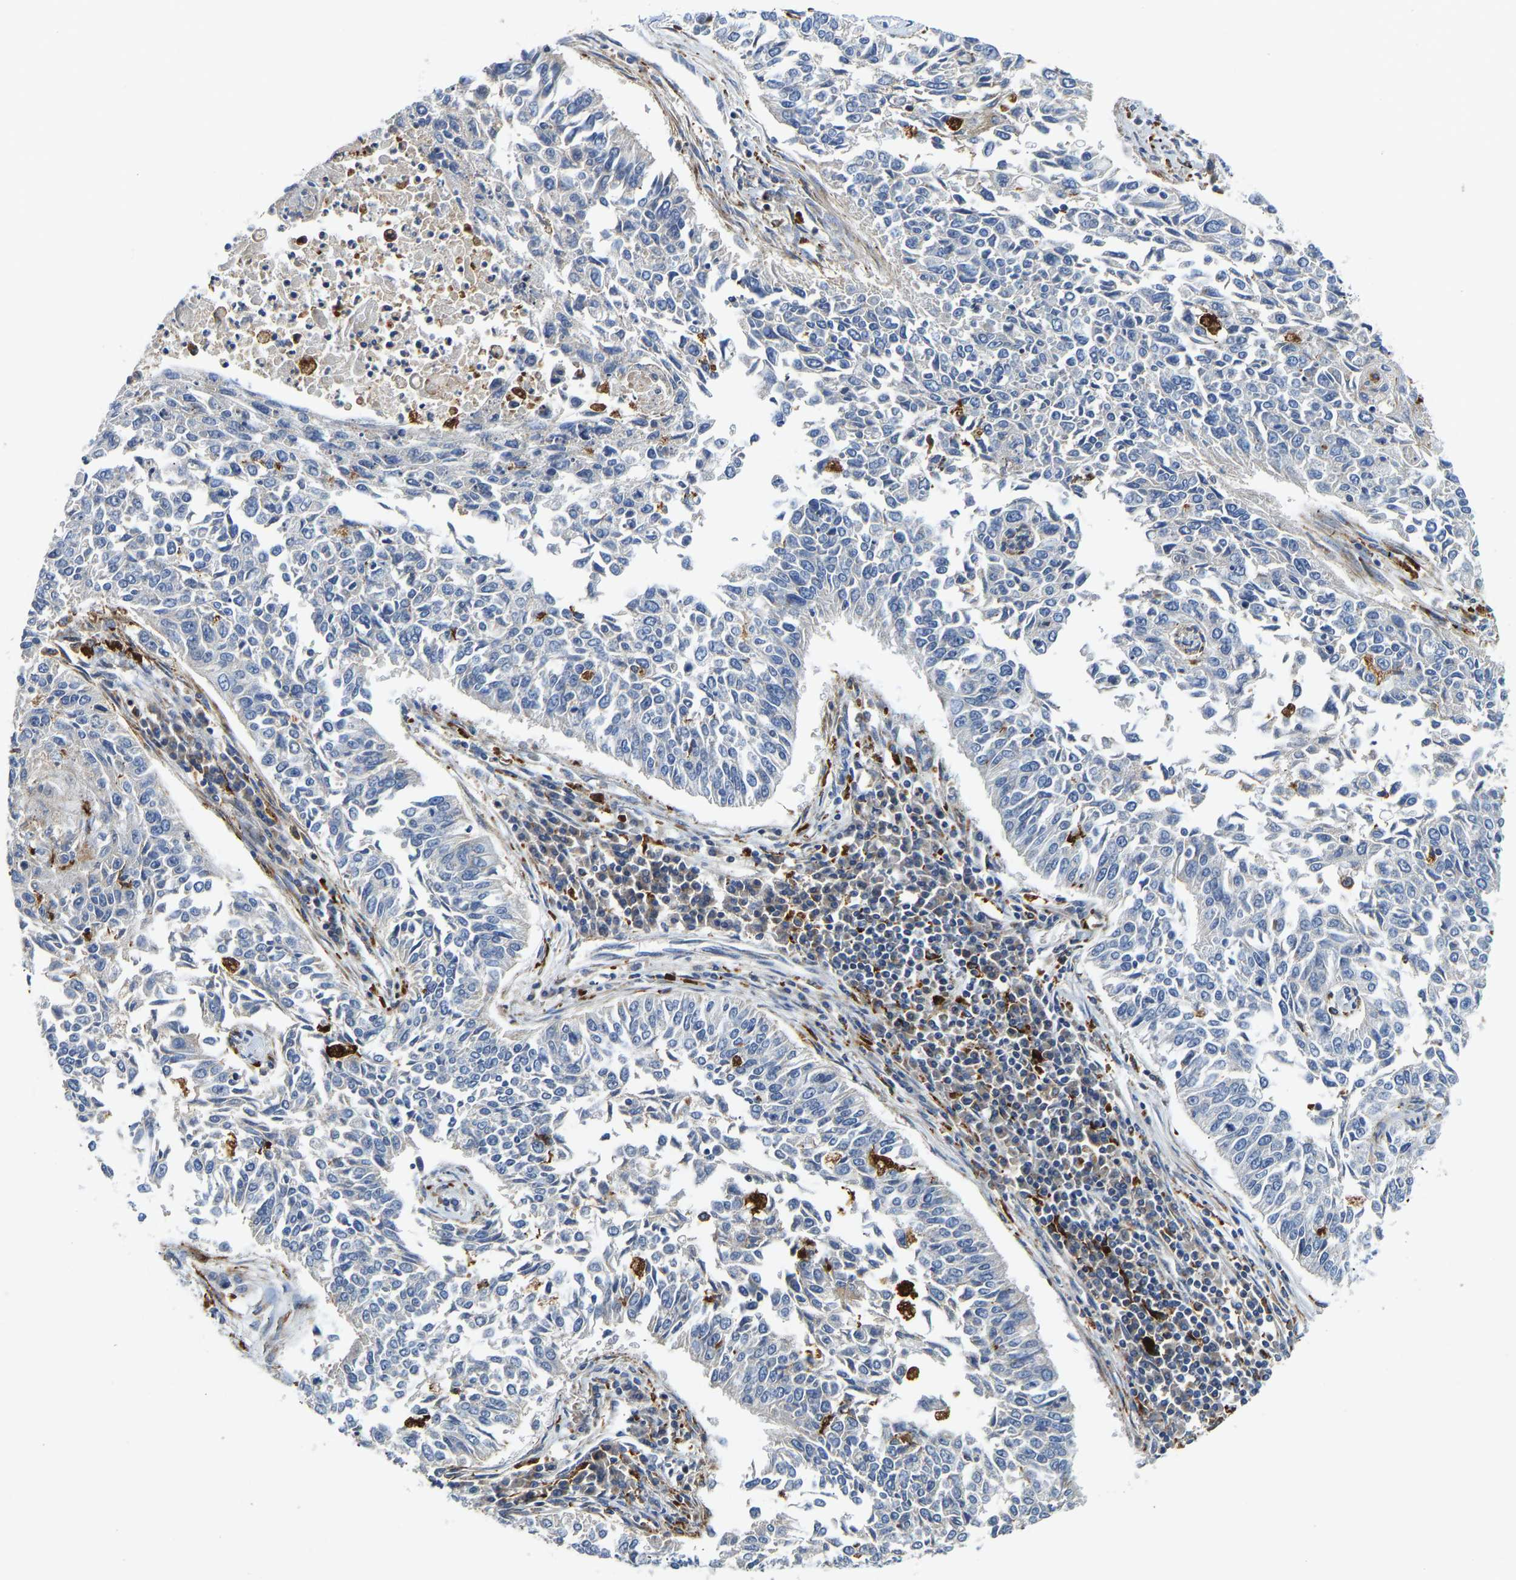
{"staining": {"intensity": "negative", "quantity": "none", "location": "none"}, "tissue": "lung cancer", "cell_type": "Tumor cells", "image_type": "cancer", "snomed": [{"axis": "morphology", "description": "Normal tissue, NOS"}, {"axis": "morphology", "description": "Squamous cell carcinoma, NOS"}, {"axis": "topography", "description": "Cartilage tissue"}, {"axis": "topography", "description": "Bronchus"}, {"axis": "topography", "description": "Lung"}], "caption": "Tumor cells show no significant positivity in lung cancer. Nuclei are stained in blue.", "gene": "ATP6V1E1", "patient": {"sex": "female", "age": 49}}